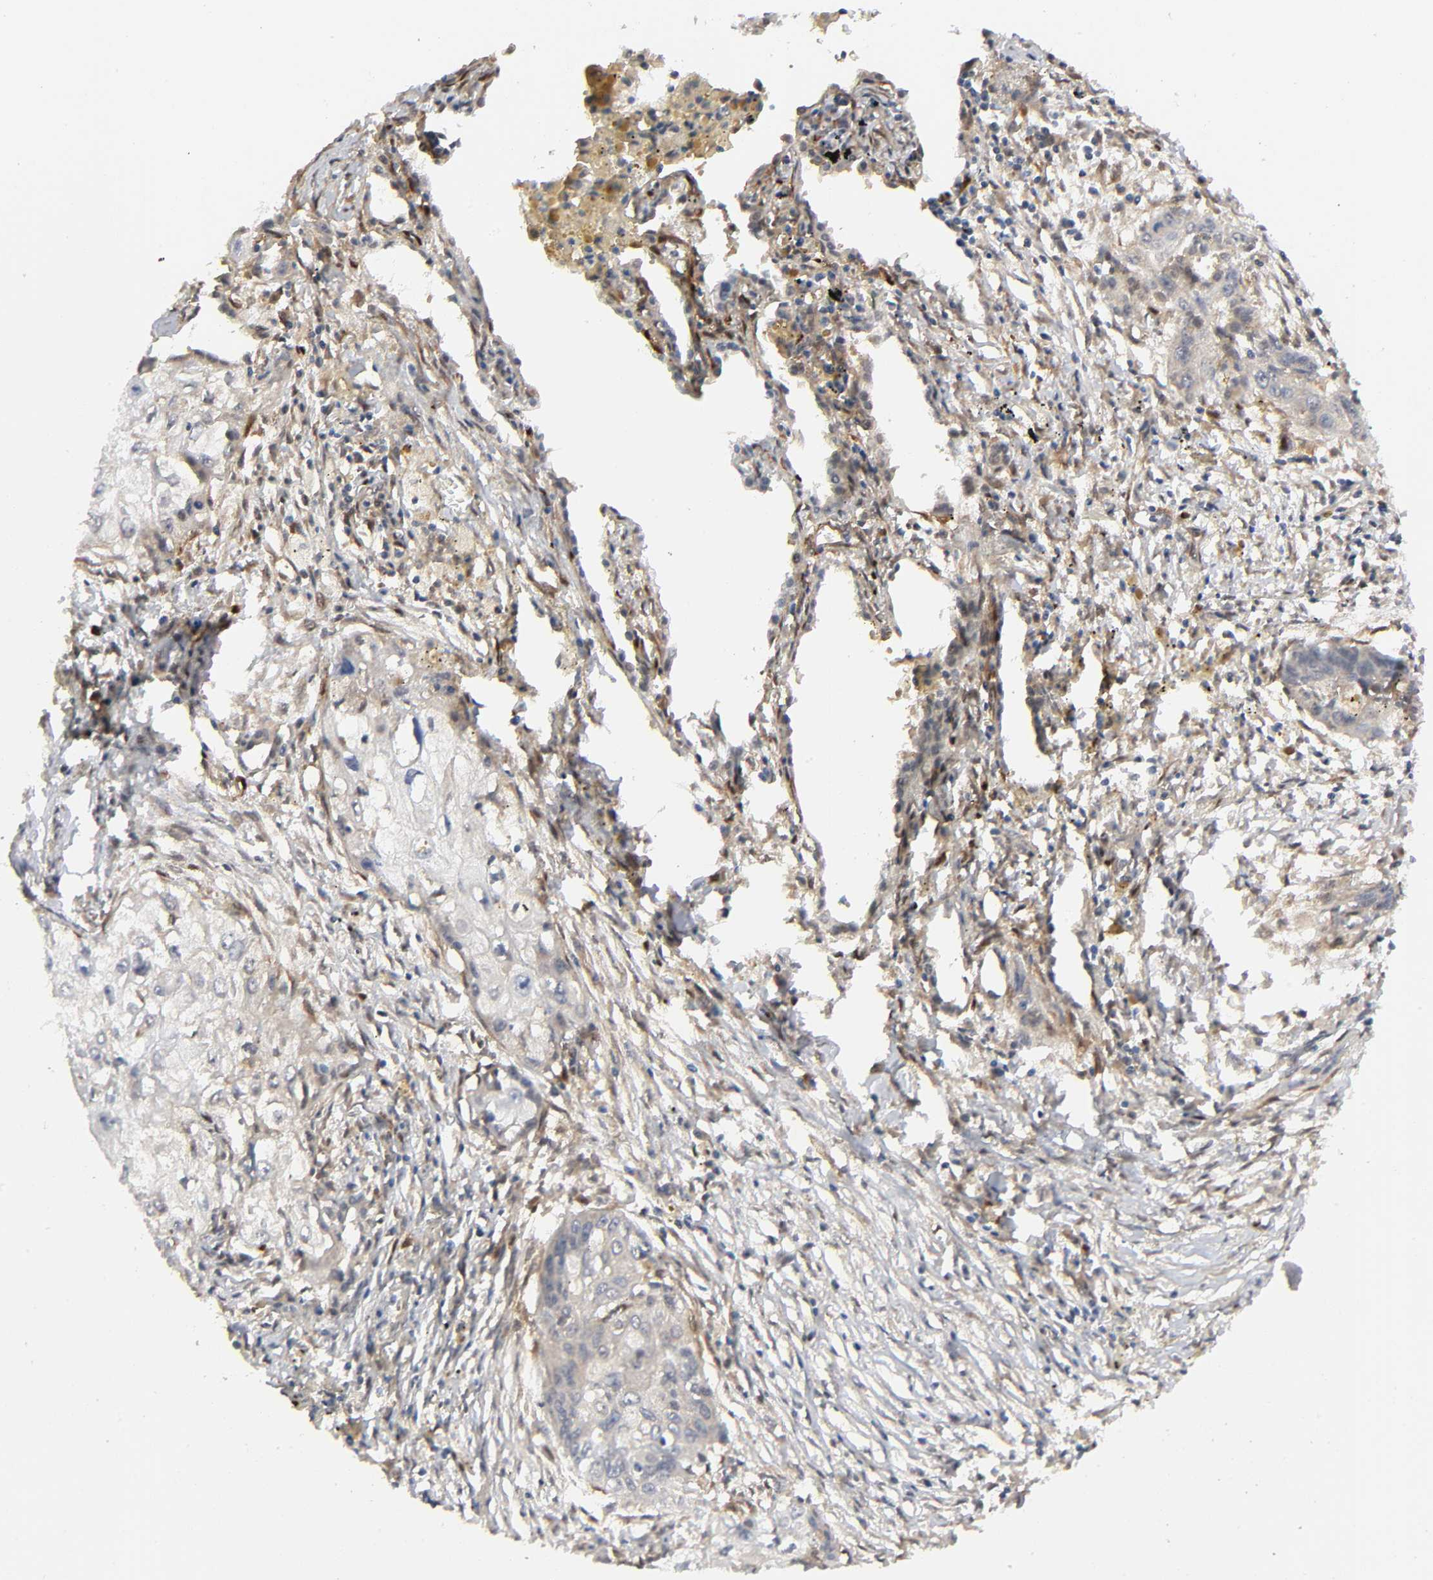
{"staining": {"intensity": "negative", "quantity": "none", "location": "none"}, "tissue": "lung cancer", "cell_type": "Tumor cells", "image_type": "cancer", "snomed": [{"axis": "morphology", "description": "Squamous cell carcinoma, NOS"}, {"axis": "topography", "description": "Lung"}], "caption": "This is an IHC micrograph of human lung cancer (squamous cell carcinoma). There is no staining in tumor cells.", "gene": "PTEN", "patient": {"sex": "male", "age": 71}}